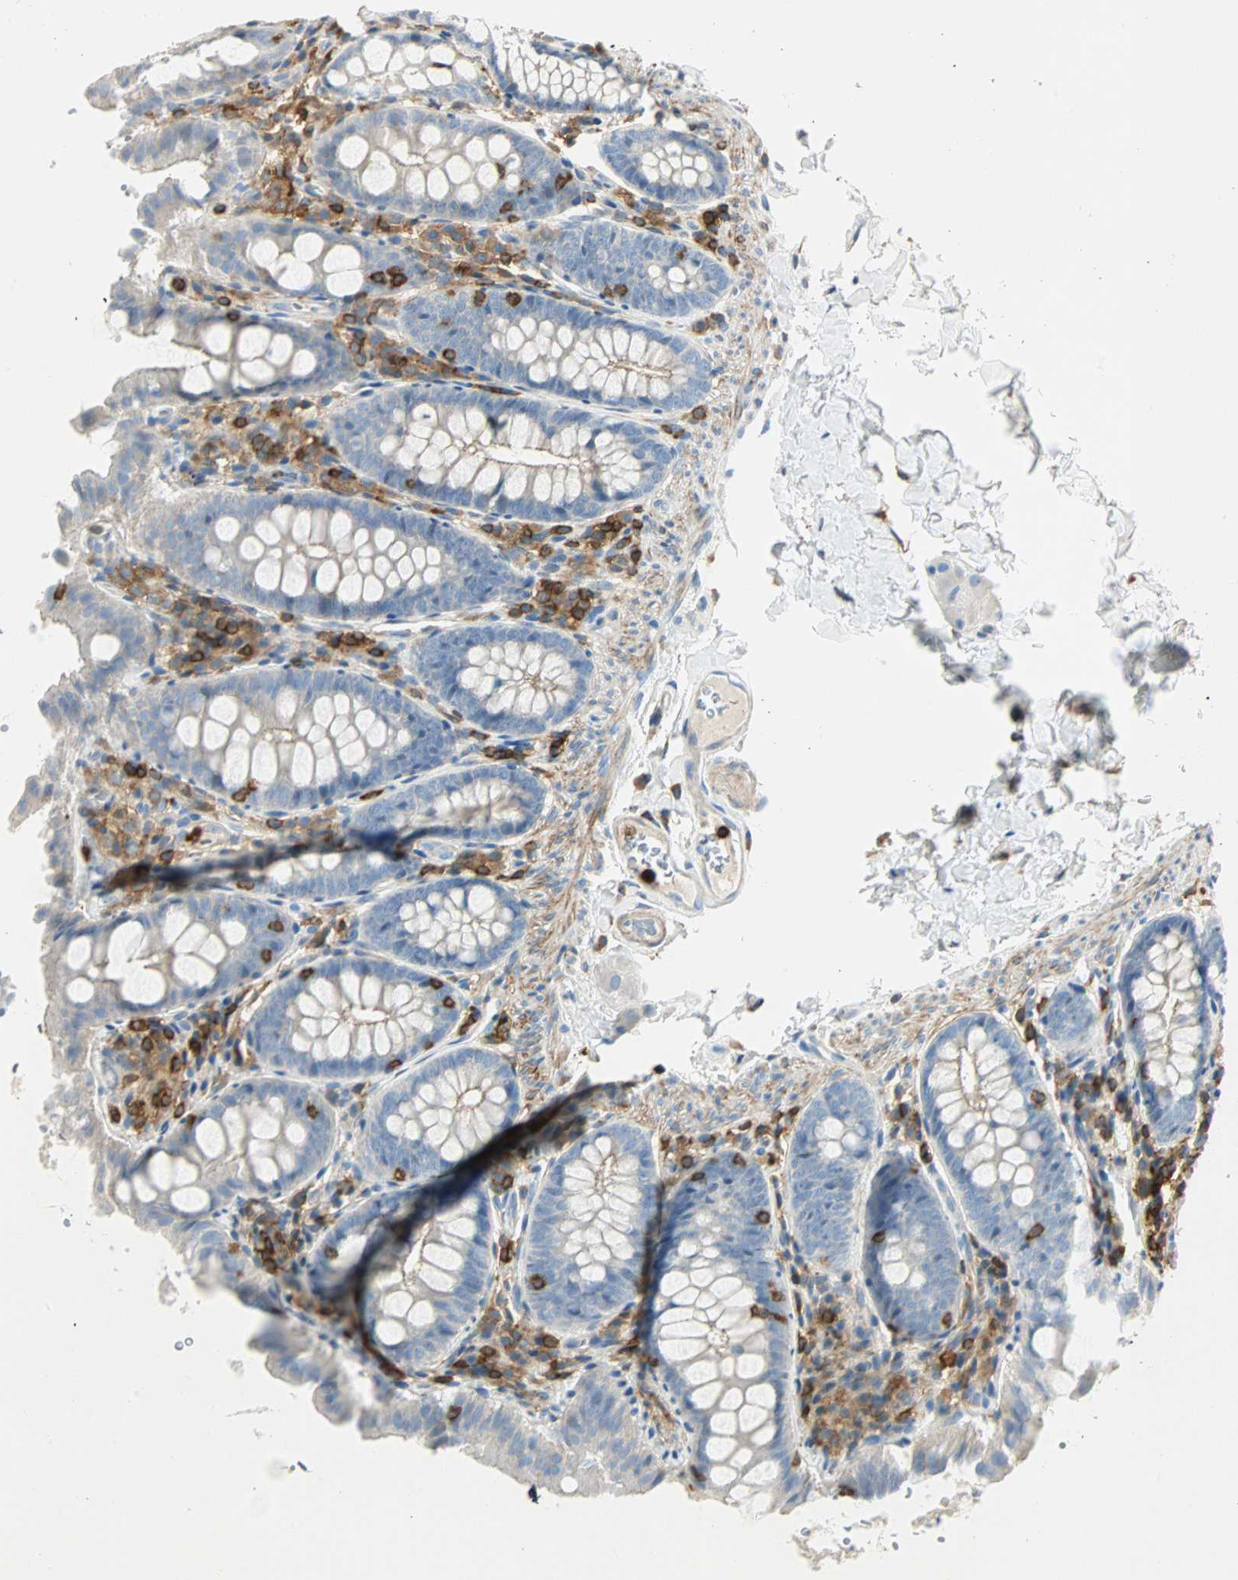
{"staining": {"intensity": "negative", "quantity": "none", "location": "none"}, "tissue": "colon", "cell_type": "Endothelial cells", "image_type": "normal", "snomed": [{"axis": "morphology", "description": "Normal tissue, NOS"}, {"axis": "topography", "description": "Colon"}], "caption": "Image shows no protein staining in endothelial cells of normal colon. (IHC, brightfield microscopy, high magnification).", "gene": "FMNL1", "patient": {"sex": "female", "age": 61}}